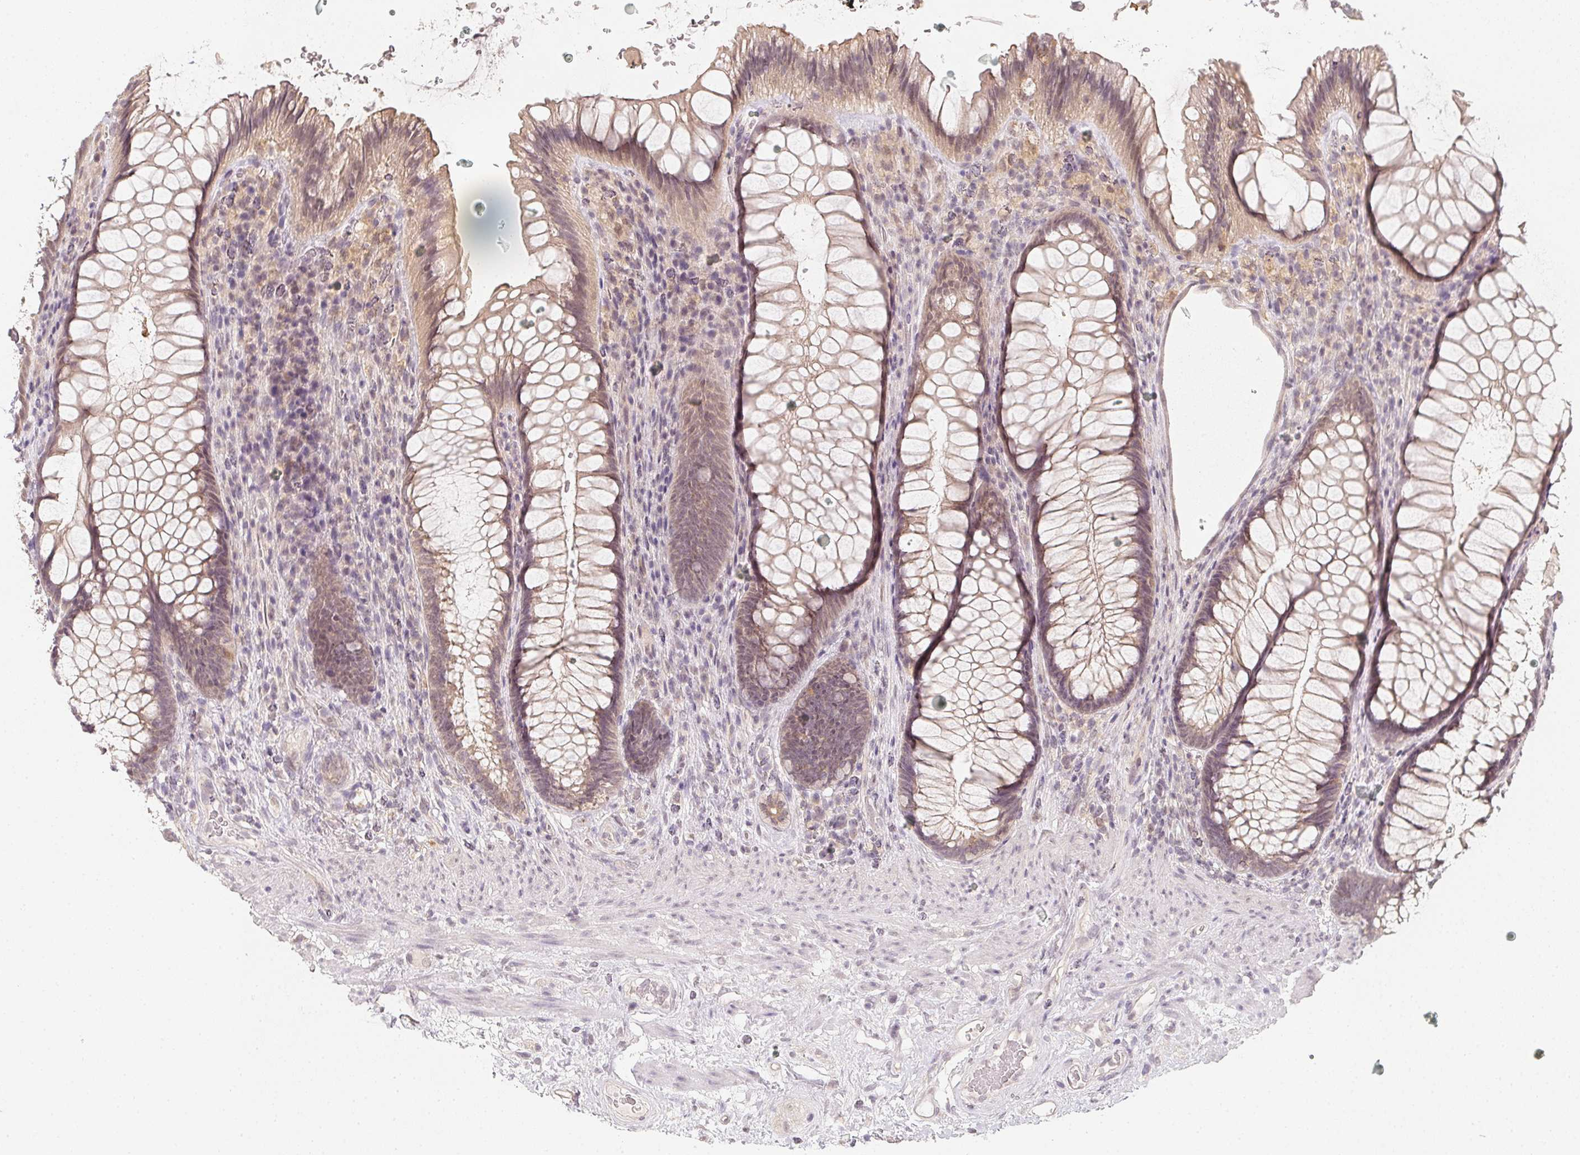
{"staining": {"intensity": "weak", "quantity": "25%-75%", "location": "cytoplasmic/membranous"}, "tissue": "rectum", "cell_type": "Glandular cells", "image_type": "normal", "snomed": [{"axis": "morphology", "description": "Normal tissue, NOS"}, {"axis": "topography", "description": "Smooth muscle"}, {"axis": "topography", "description": "Rectum"}], "caption": "The immunohistochemical stain shows weak cytoplasmic/membranous staining in glandular cells of benign rectum. Using DAB (3,3'-diaminobenzidine) (brown) and hematoxylin (blue) stains, captured at high magnification using brightfield microscopy.", "gene": "SOAT1", "patient": {"sex": "male", "age": 53}}